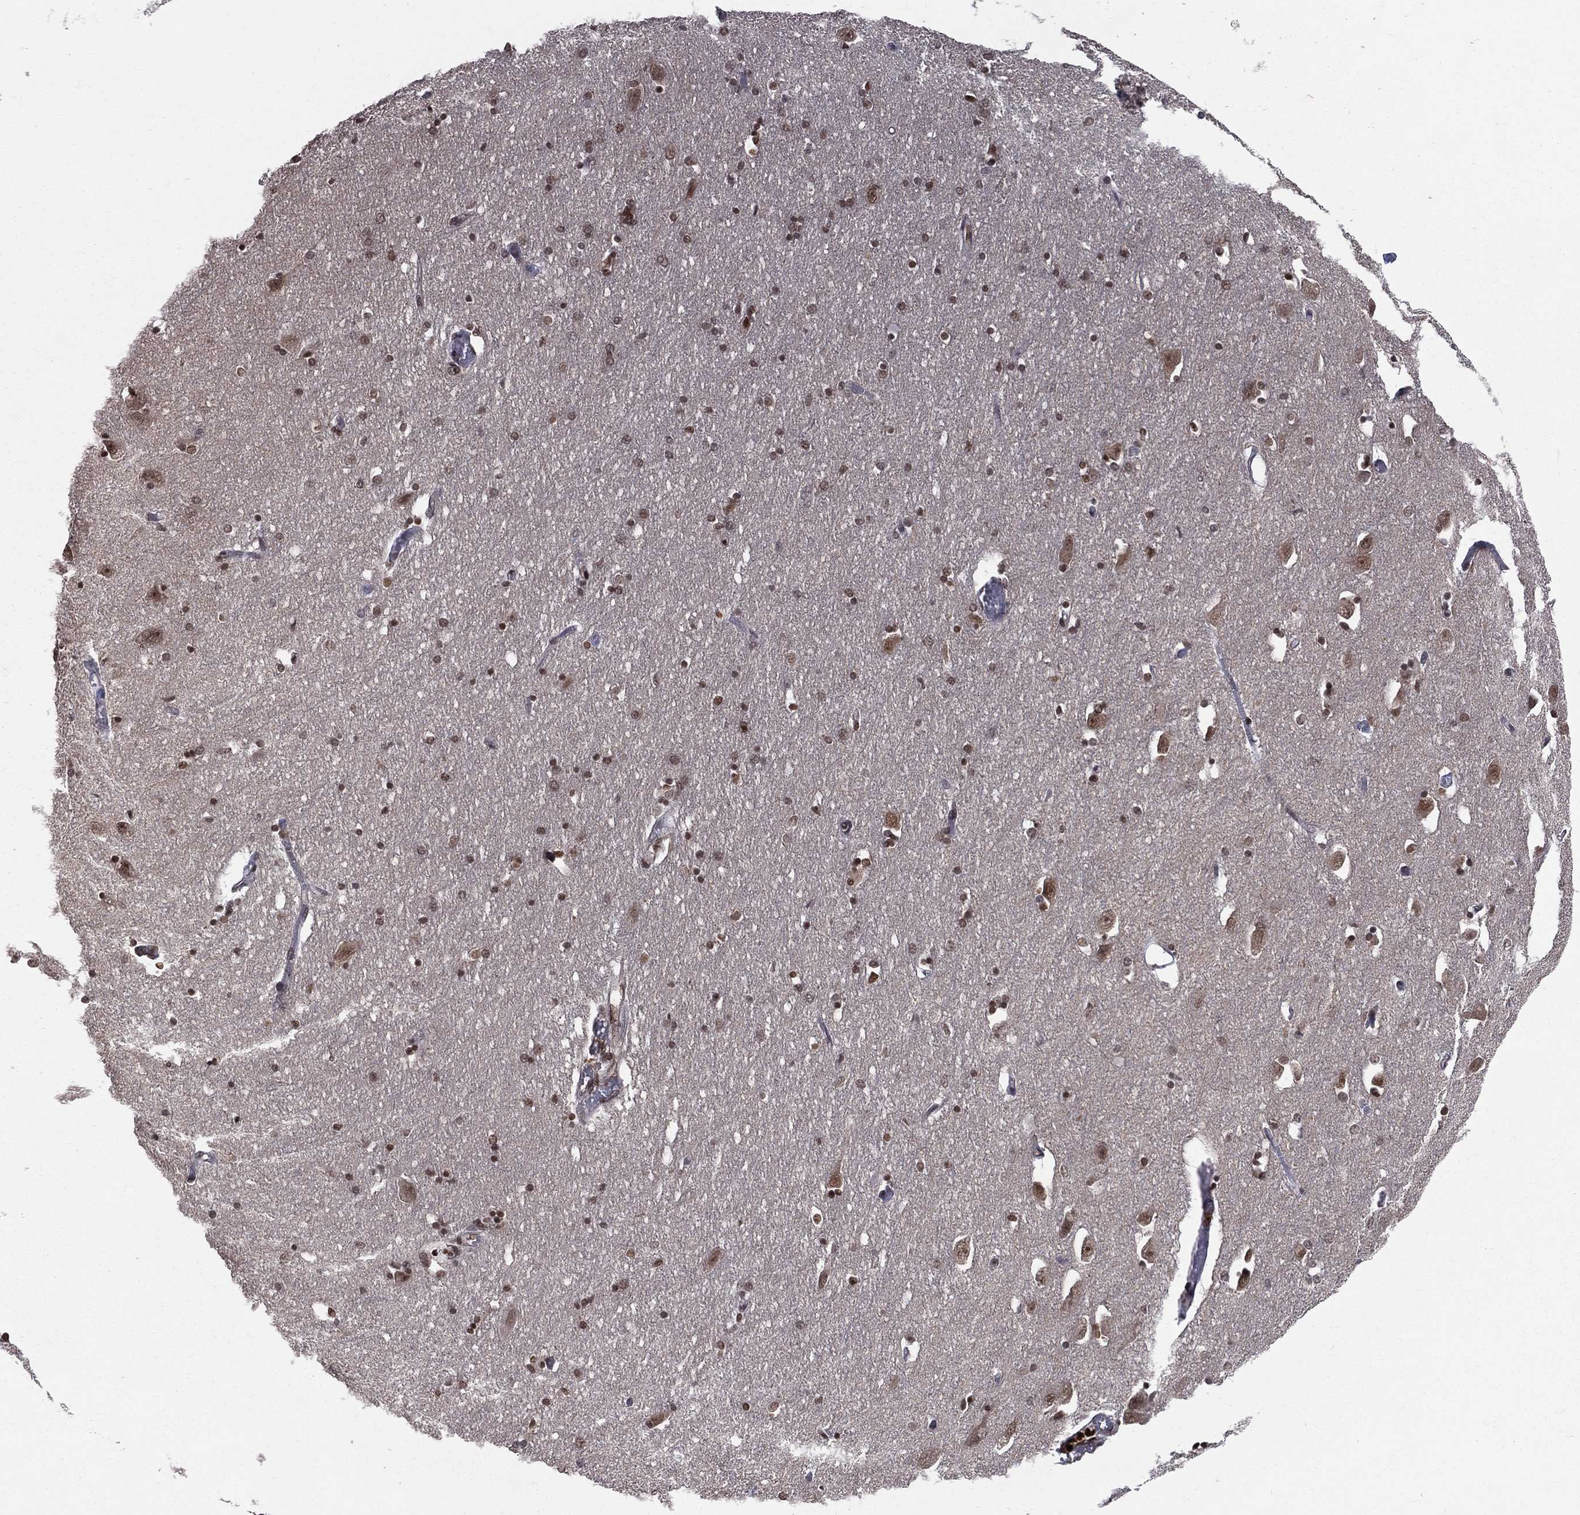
{"staining": {"intensity": "strong", "quantity": ">75%", "location": "nuclear"}, "tissue": "hippocampus", "cell_type": "Glial cells", "image_type": "normal", "snomed": [{"axis": "morphology", "description": "Normal tissue, NOS"}, {"axis": "topography", "description": "Lateral ventricle wall"}, {"axis": "topography", "description": "Hippocampus"}], "caption": "Glial cells exhibit high levels of strong nuclear positivity in approximately >75% of cells in normal human hippocampus.", "gene": "SMC3", "patient": {"sex": "female", "age": 63}}